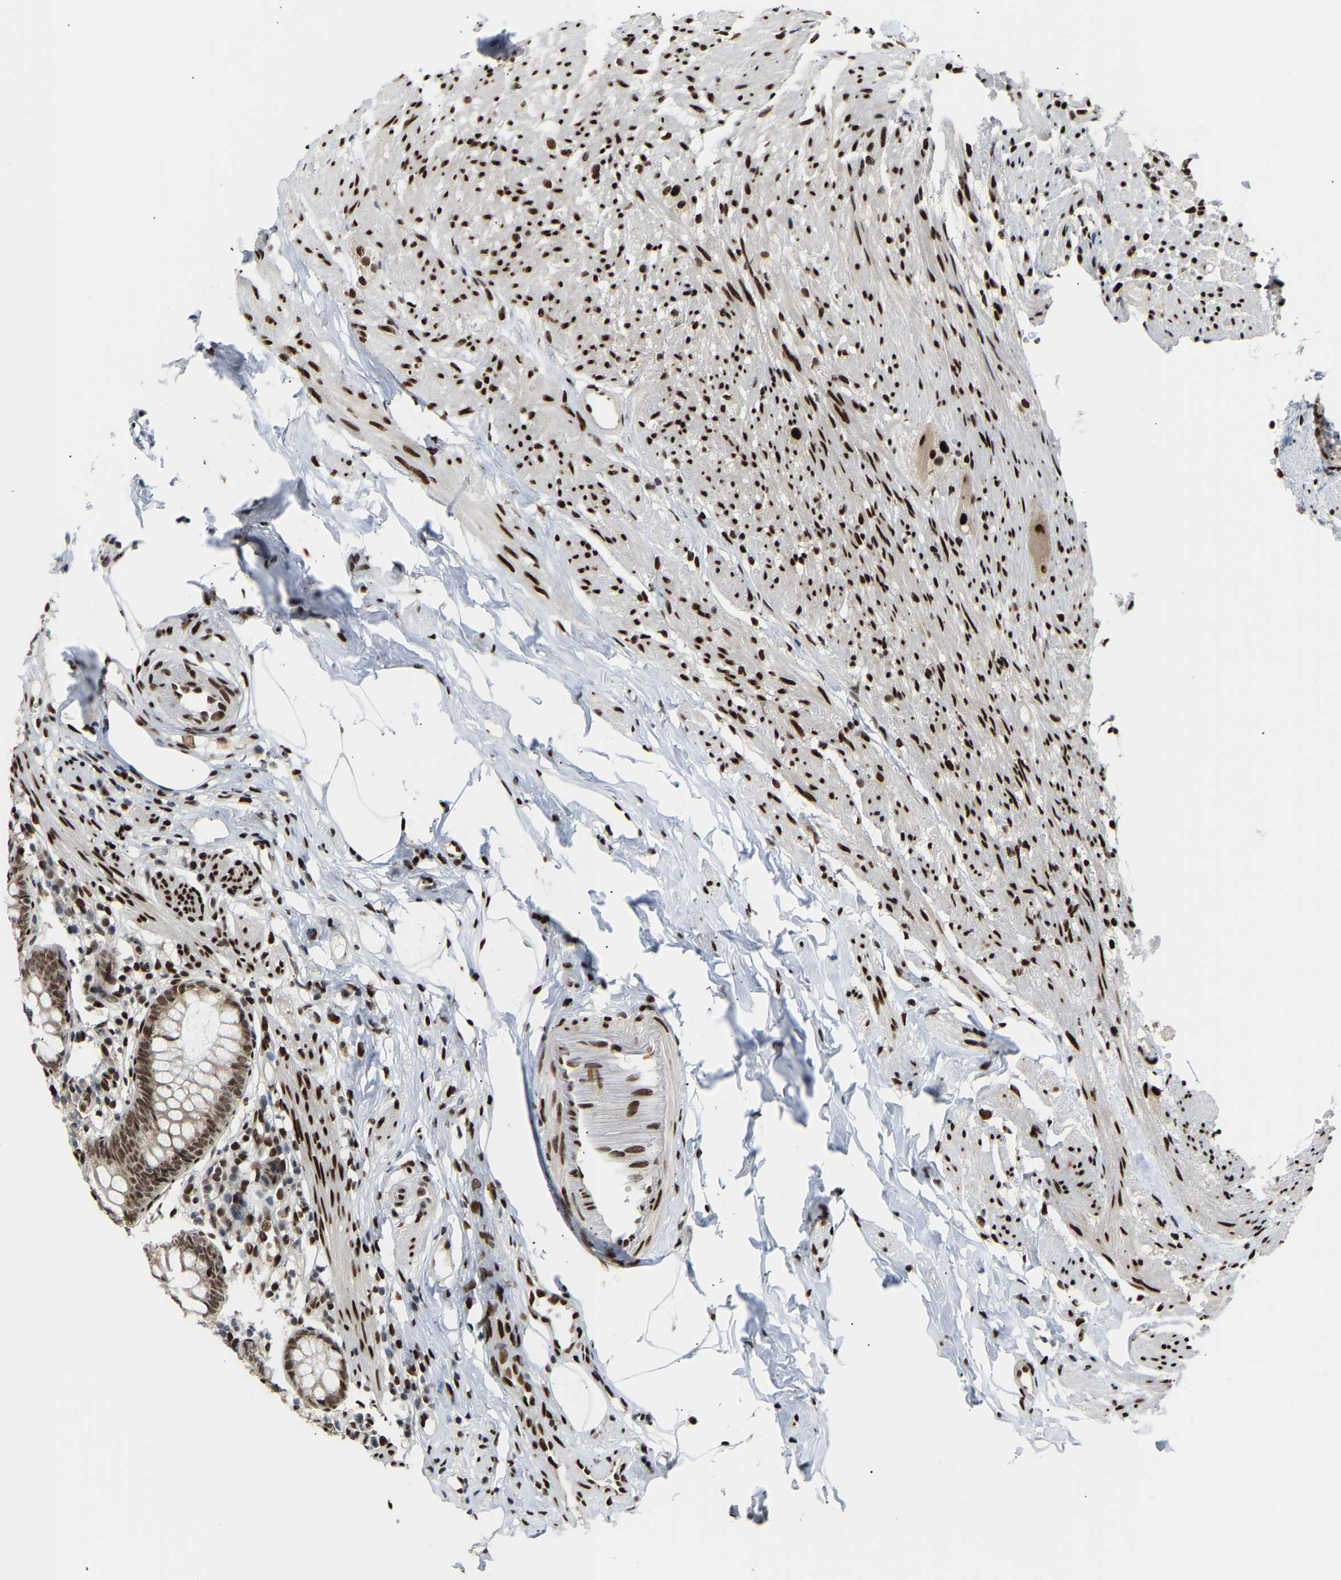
{"staining": {"intensity": "strong", "quantity": ">75%", "location": "nuclear"}, "tissue": "appendix", "cell_type": "Glandular cells", "image_type": "normal", "snomed": [{"axis": "morphology", "description": "Normal tissue, NOS"}, {"axis": "topography", "description": "Appendix"}], "caption": "An immunohistochemistry (IHC) micrograph of unremarkable tissue is shown. Protein staining in brown highlights strong nuclear positivity in appendix within glandular cells. (brown staining indicates protein expression, while blue staining denotes nuclei).", "gene": "SSBP2", "patient": {"sex": "female", "age": 77}}